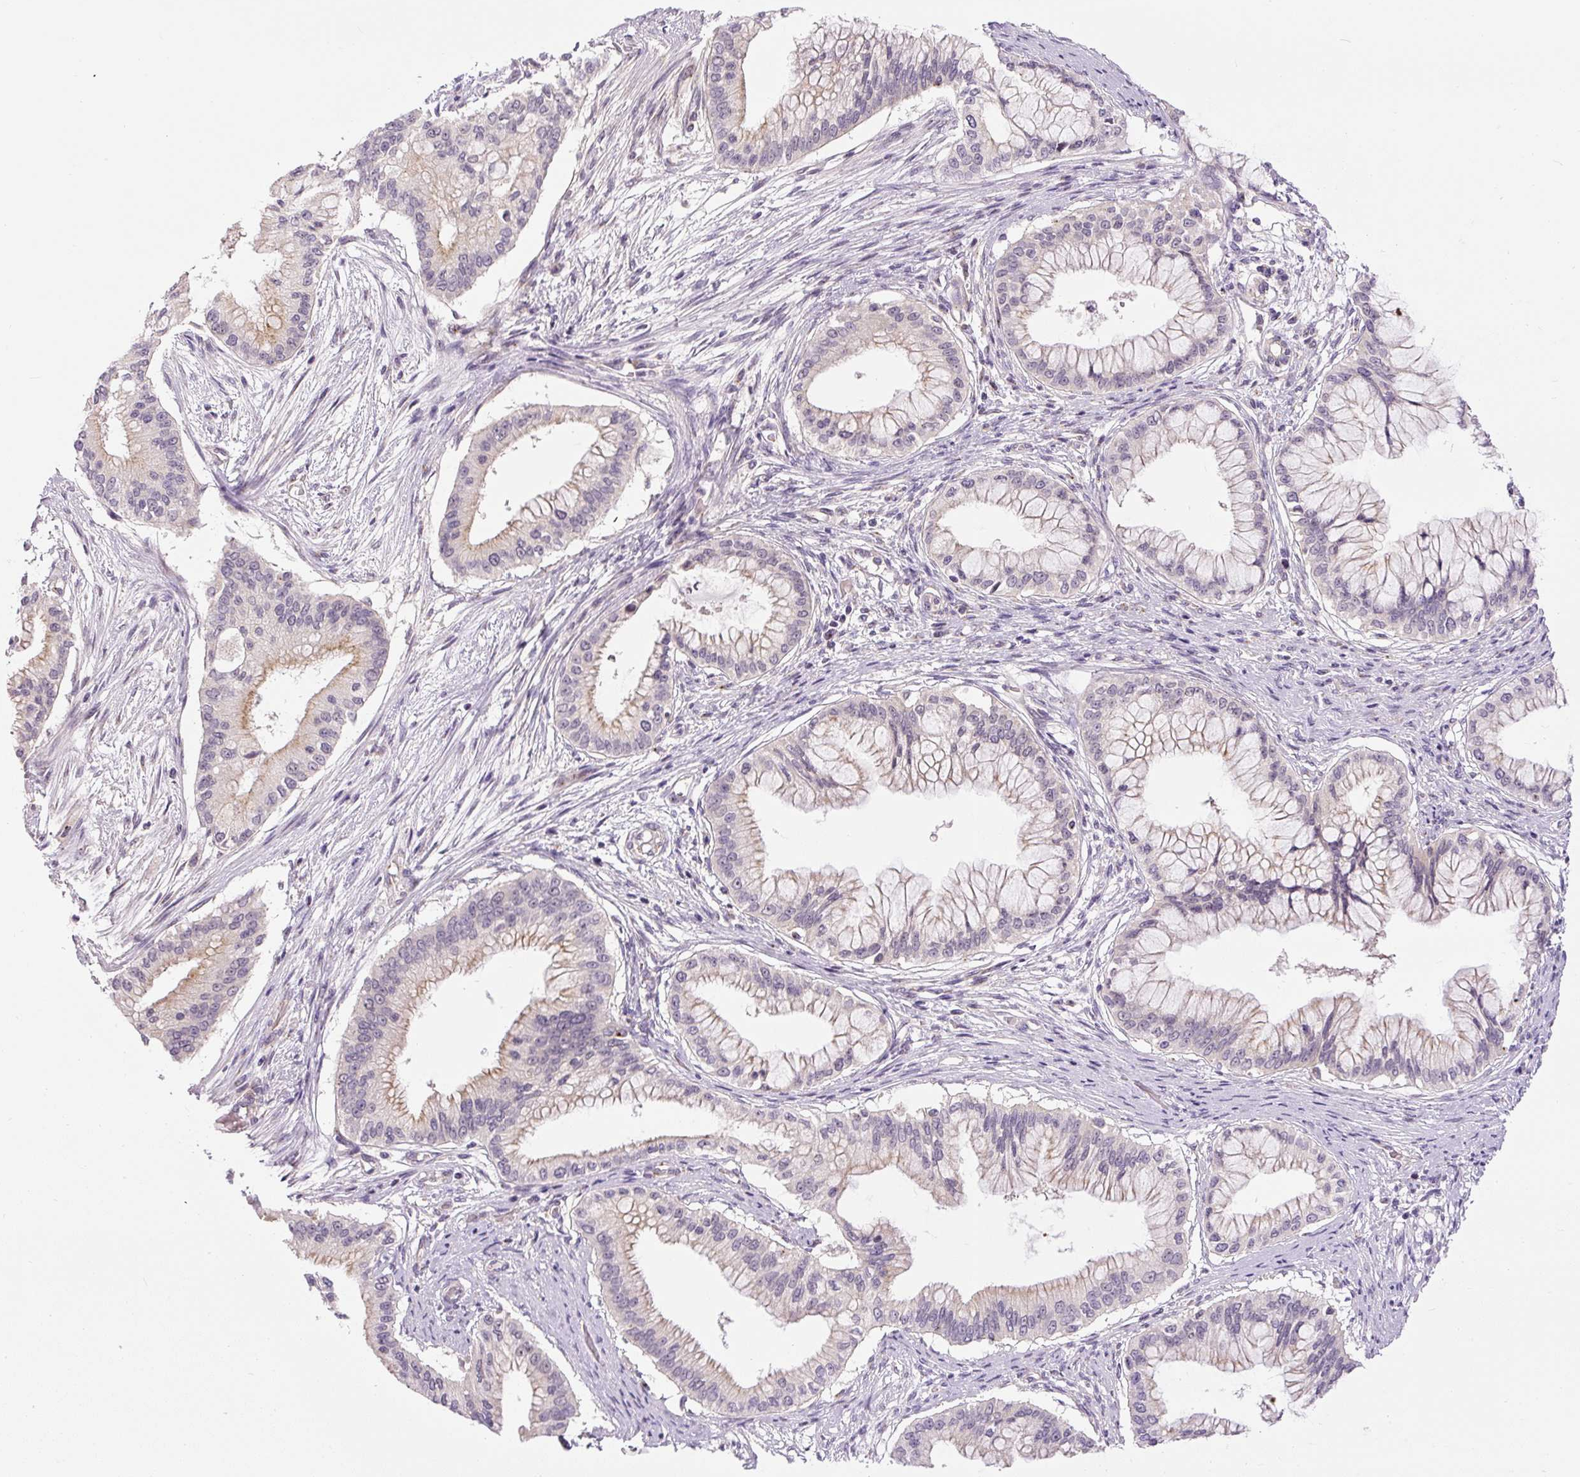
{"staining": {"intensity": "weak", "quantity": "25%-75%", "location": "cytoplasmic/membranous"}, "tissue": "pancreatic cancer", "cell_type": "Tumor cells", "image_type": "cancer", "snomed": [{"axis": "morphology", "description": "Adenocarcinoma, NOS"}, {"axis": "topography", "description": "Pancreas"}], "caption": "Protein expression analysis of adenocarcinoma (pancreatic) exhibits weak cytoplasmic/membranous expression in about 25%-75% of tumor cells.", "gene": "PCM1", "patient": {"sex": "male", "age": 46}}